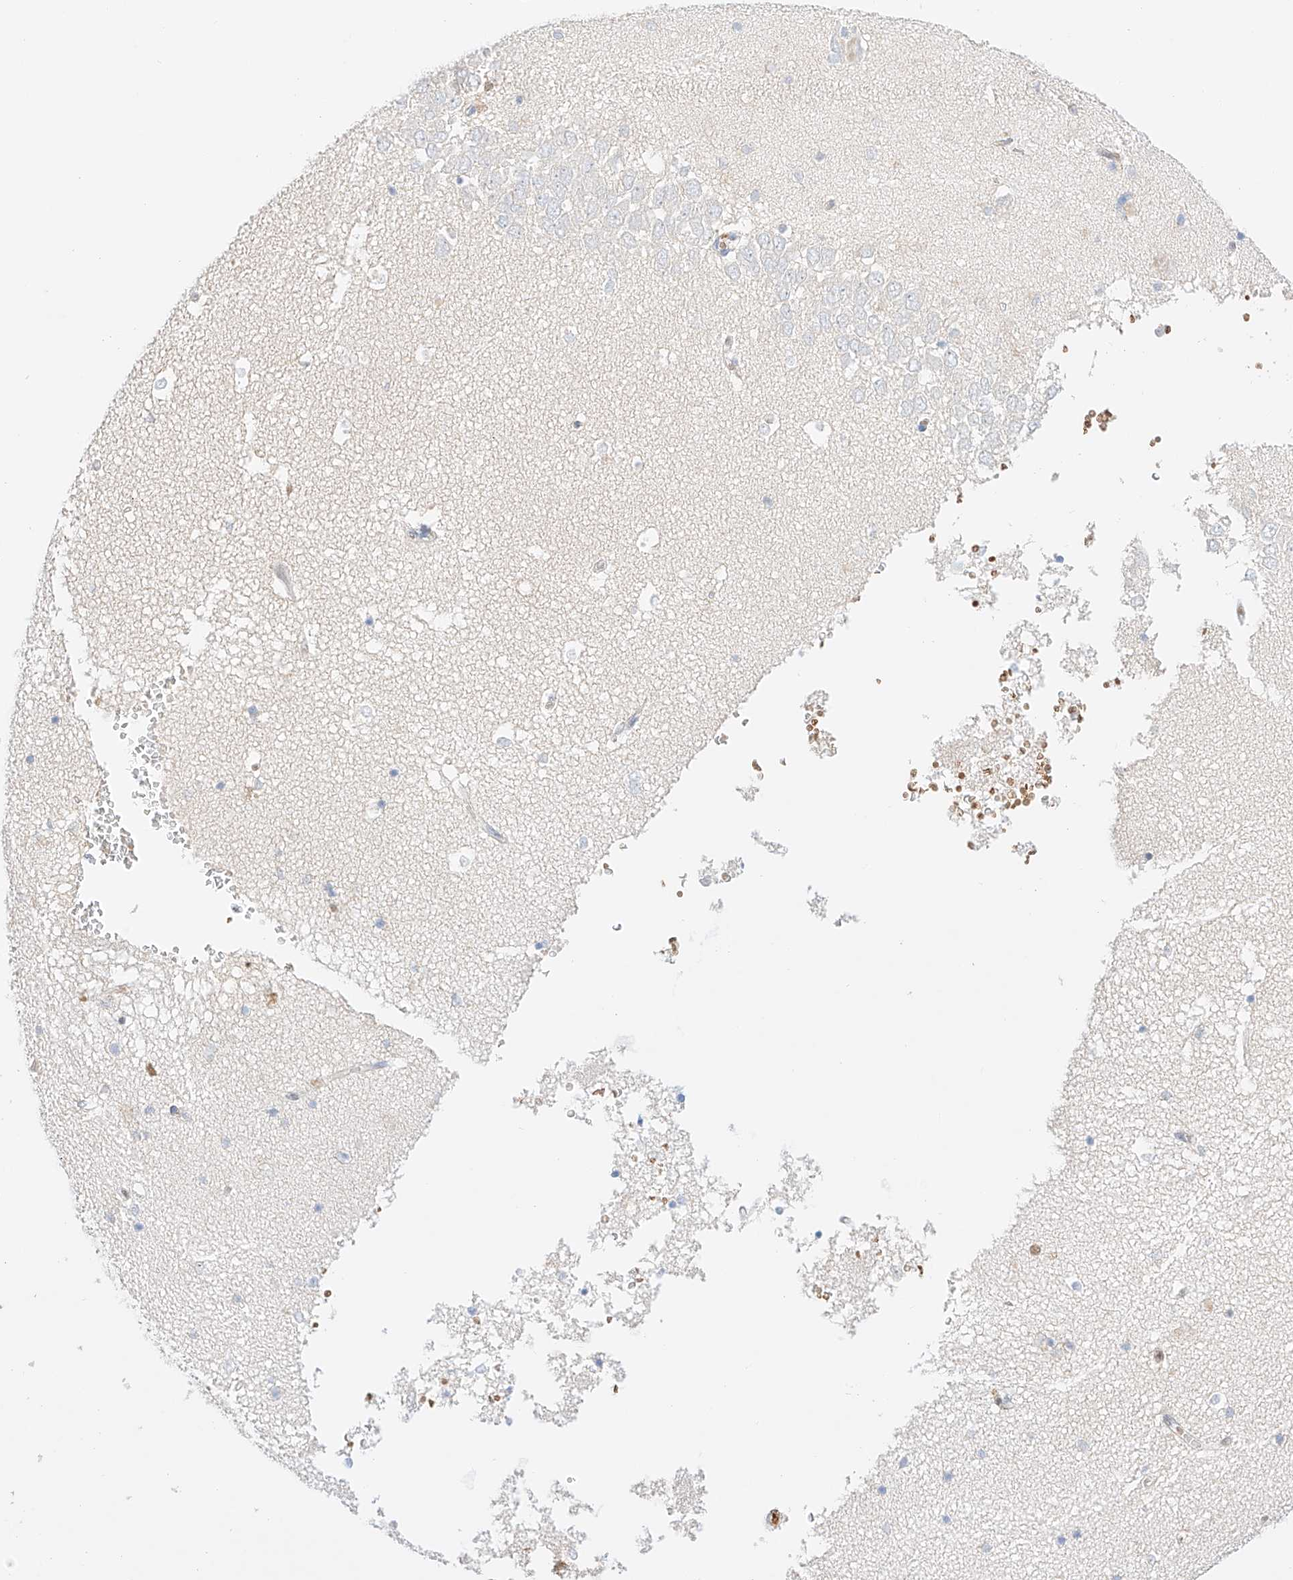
{"staining": {"intensity": "moderate", "quantity": "<25%", "location": "nuclear"}, "tissue": "hippocampus", "cell_type": "Glial cells", "image_type": "normal", "snomed": [{"axis": "morphology", "description": "Normal tissue, NOS"}, {"axis": "topography", "description": "Hippocampus"}], "caption": "Protein staining exhibits moderate nuclear expression in approximately <25% of glial cells in unremarkable hippocampus. The protein of interest is stained brown, and the nuclei are stained in blue (DAB (3,3'-diaminobenzidine) IHC with brightfield microscopy, high magnification).", "gene": "APIP", "patient": {"sex": "male", "age": 45}}